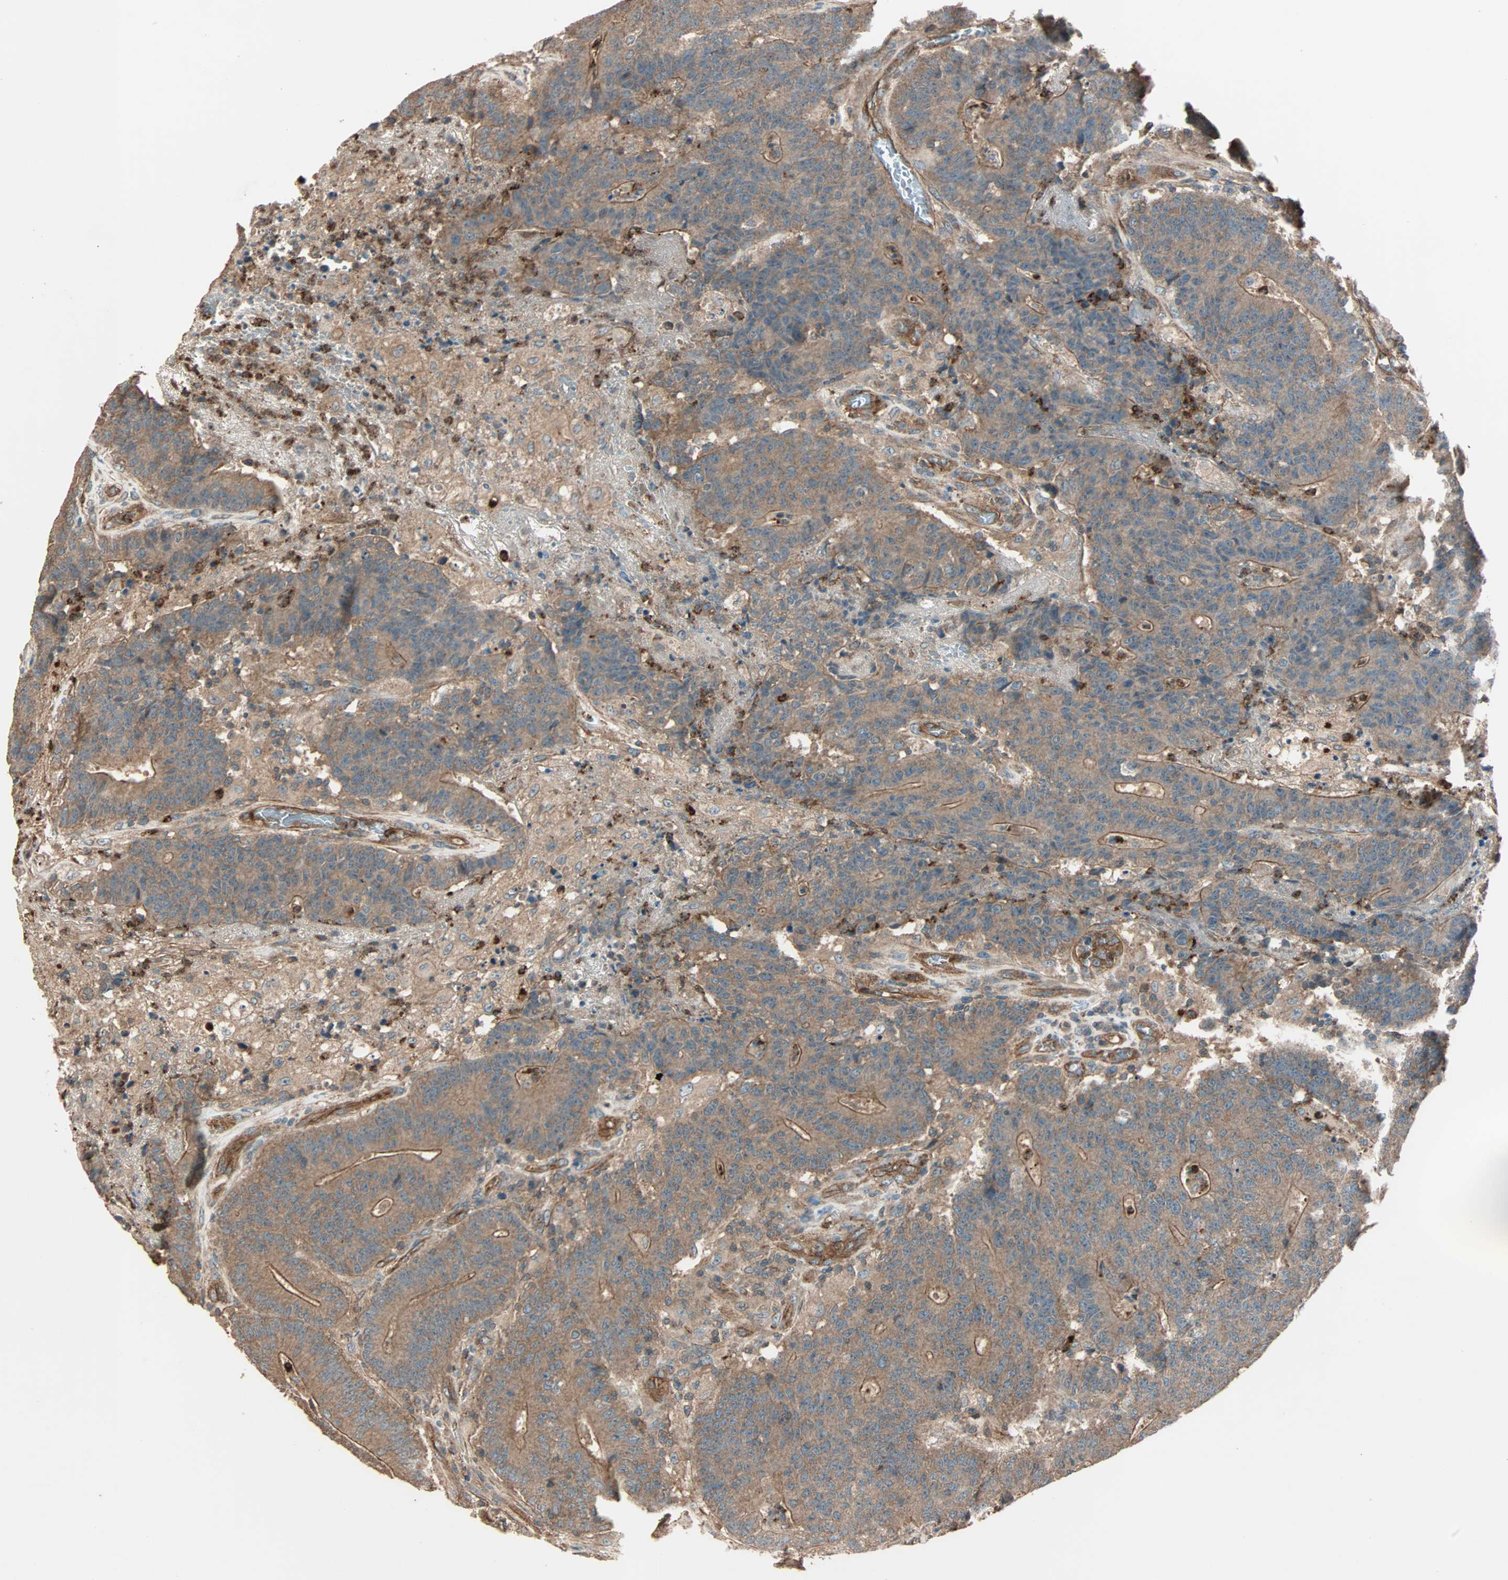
{"staining": {"intensity": "moderate", "quantity": ">75%", "location": "cytoplasmic/membranous"}, "tissue": "colorectal cancer", "cell_type": "Tumor cells", "image_type": "cancer", "snomed": [{"axis": "morphology", "description": "Normal tissue, NOS"}, {"axis": "morphology", "description": "Adenocarcinoma, NOS"}, {"axis": "topography", "description": "Colon"}], "caption": "The photomicrograph exhibits a brown stain indicating the presence of a protein in the cytoplasmic/membranous of tumor cells in adenocarcinoma (colorectal). Nuclei are stained in blue.", "gene": "GCK", "patient": {"sex": "female", "age": 75}}